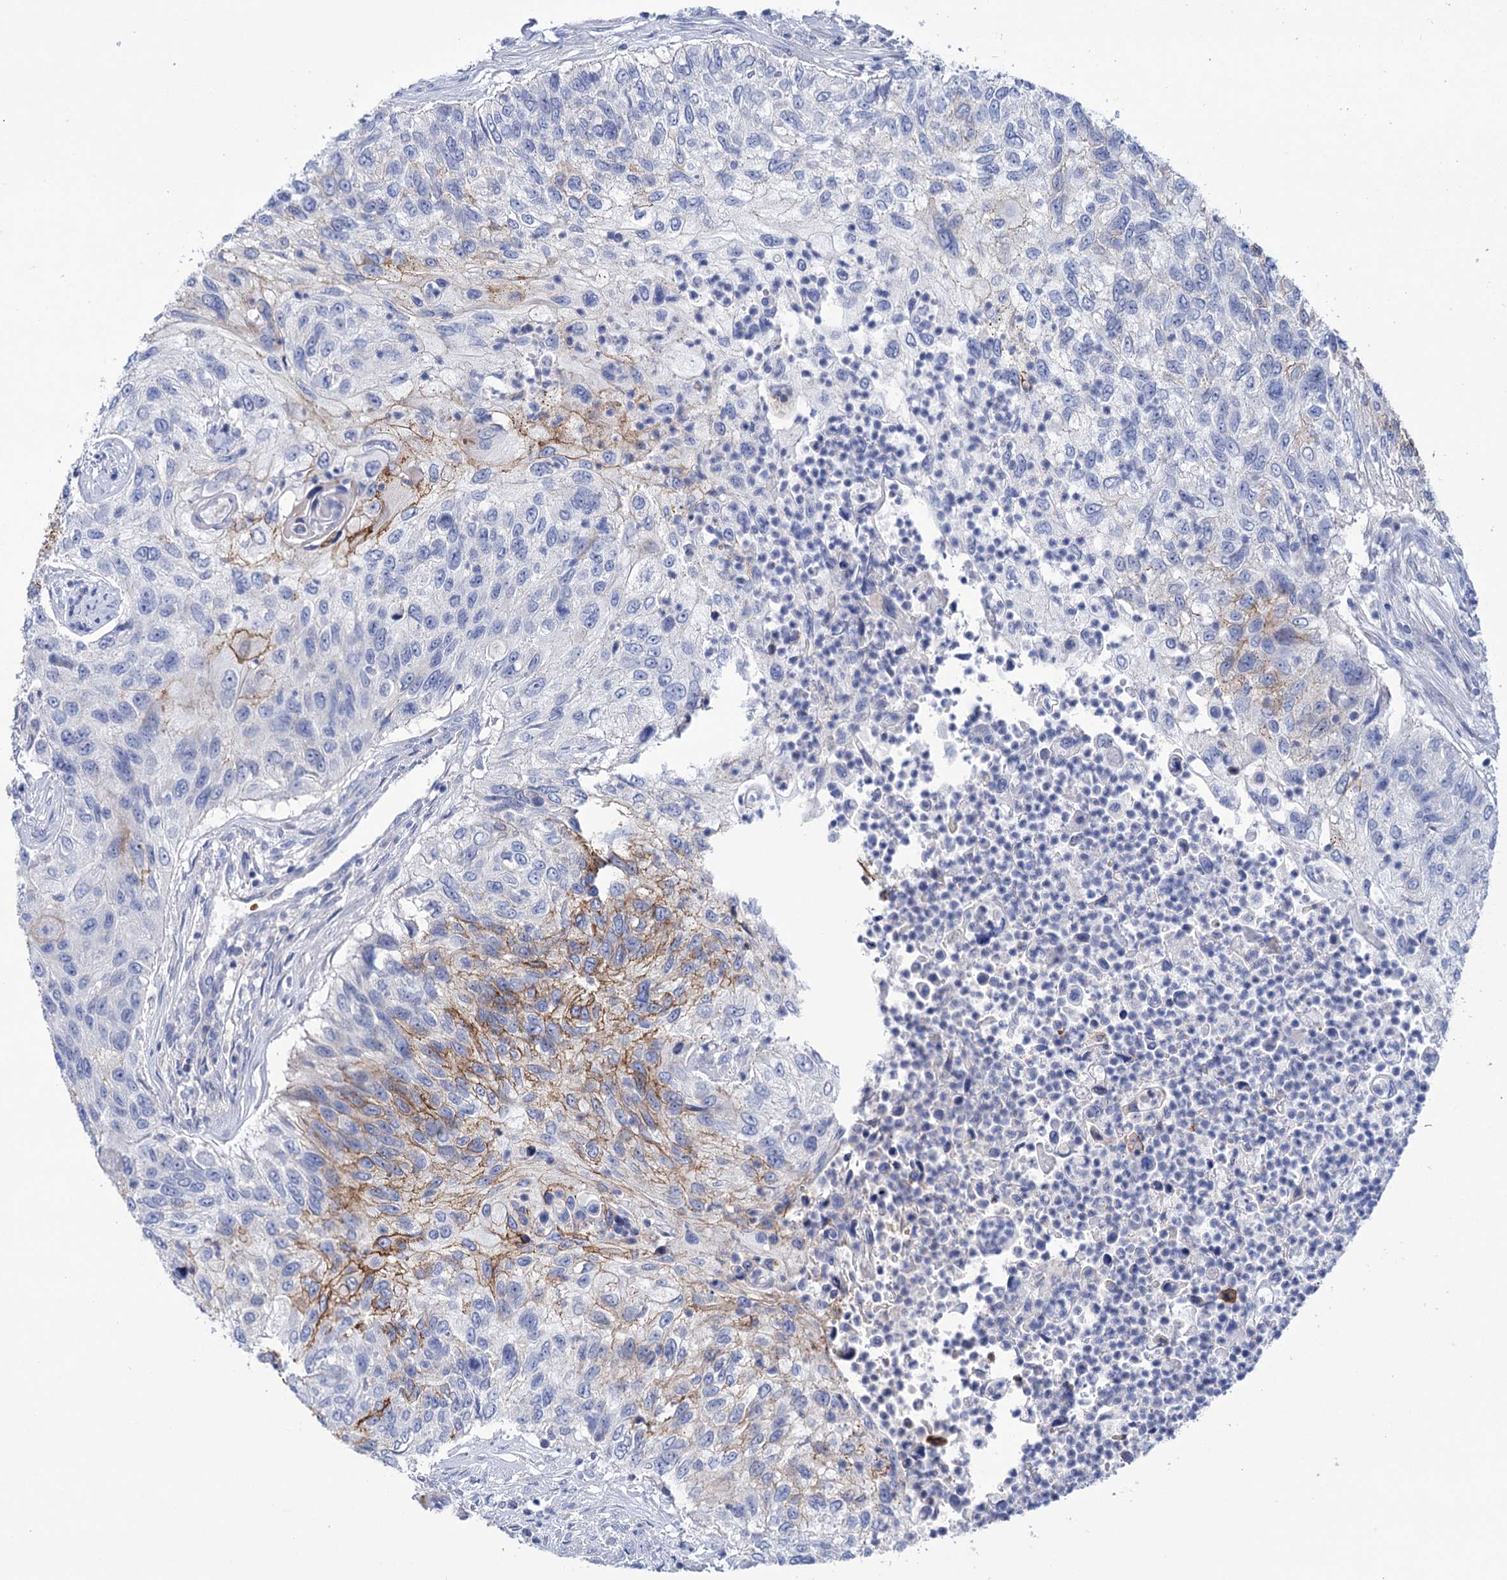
{"staining": {"intensity": "moderate", "quantity": "25%-75%", "location": "cytoplasmic/membranous"}, "tissue": "urothelial cancer", "cell_type": "Tumor cells", "image_type": "cancer", "snomed": [{"axis": "morphology", "description": "Urothelial carcinoma, High grade"}, {"axis": "topography", "description": "Urinary bladder"}], "caption": "Immunohistochemical staining of urothelial cancer reveals moderate cytoplasmic/membranous protein staining in about 25%-75% of tumor cells. (IHC, brightfield microscopy, high magnification).", "gene": "YARS2", "patient": {"sex": "female", "age": 60}}